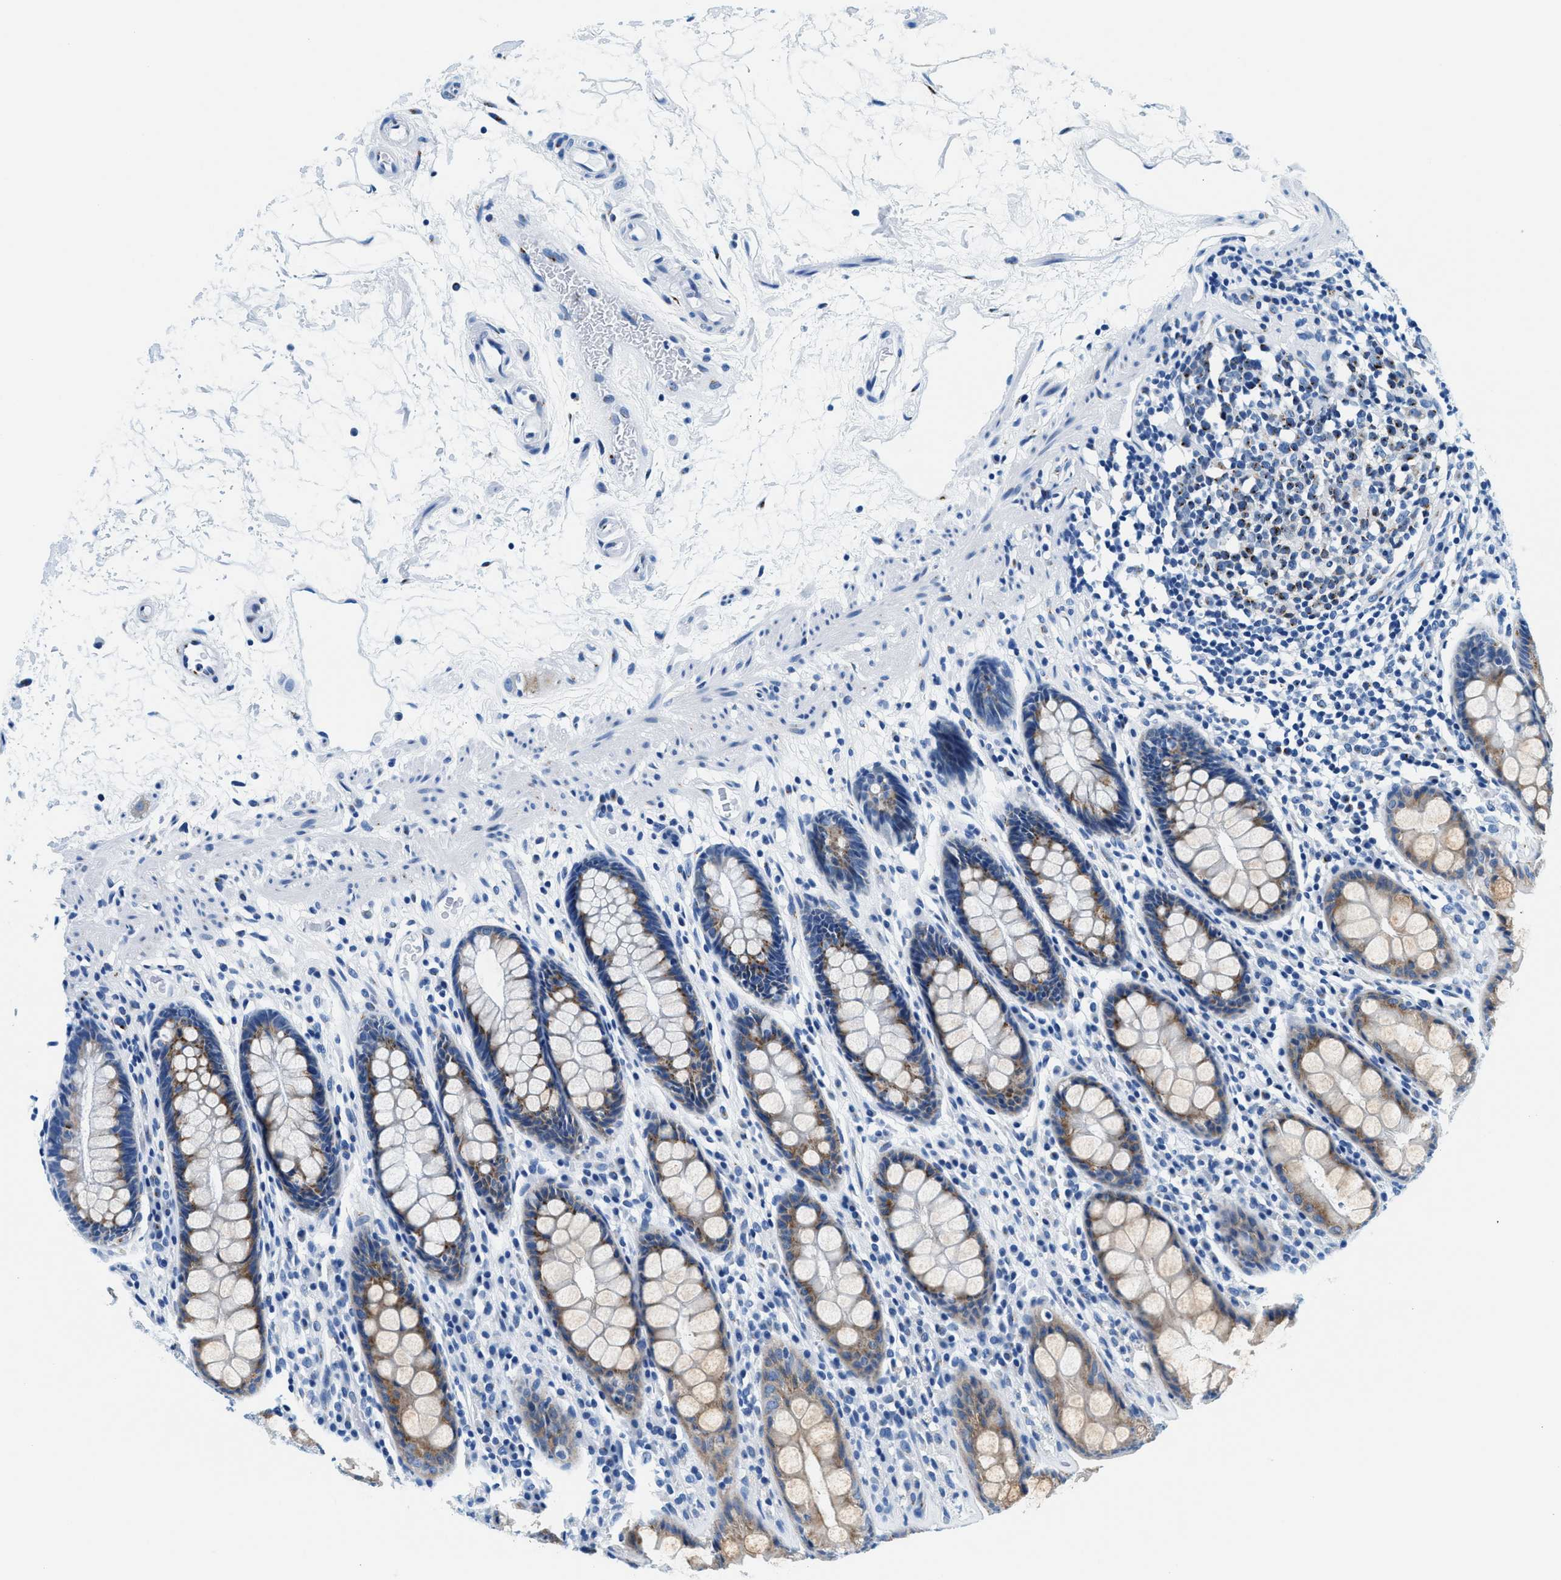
{"staining": {"intensity": "moderate", "quantity": ">75%", "location": "cytoplasmic/membranous"}, "tissue": "rectum", "cell_type": "Glandular cells", "image_type": "normal", "snomed": [{"axis": "morphology", "description": "Normal tissue, NOS"}, {"axis": "topography", "description": "Rectum"}], "caption": "Normal rectum displays moderate cytoplasmic/membranous expression in approximately >75% of glandular cells Nuclei are stained in blue..", "gene": "VPS53", "patient": {"sex": "male", "age": 64}}